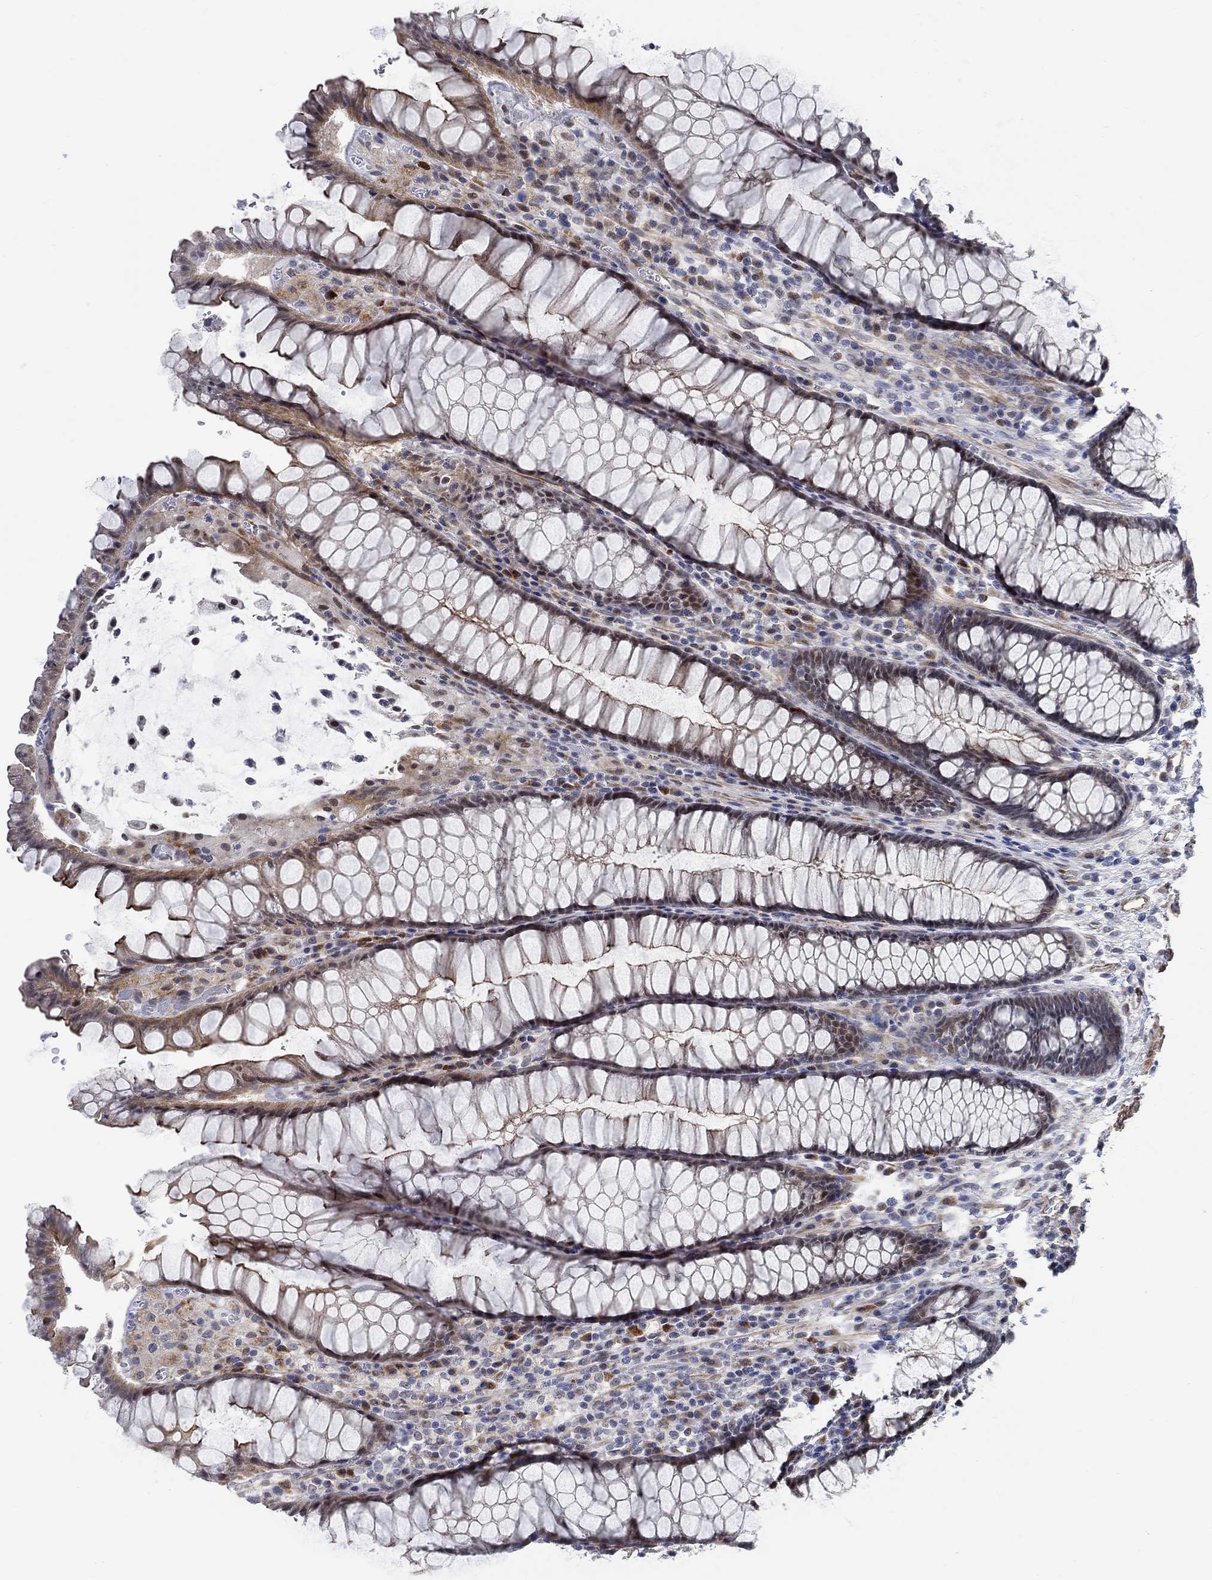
{"staining": {"intensity": "strong", "quantity": "<25%", "location": "cytoplasmic/membranous"}, "tissue": "rectum", "cell_type": "Glandular cells", "image_type": "normal", "snomed": [{"axis": "morphology", "description": "Normal tissue, NOS"}, {"axis": "topography", "description": "Rectum"}], "caption": "The histopathology image shows immunohistochemical staining of unremarkable rectum. There is strong cytoplasmic/membranous staining is seen in approximately <25% of glandular cells.", "gene": "KCNH8", "patient": {"sex": "female", "age": 68}}